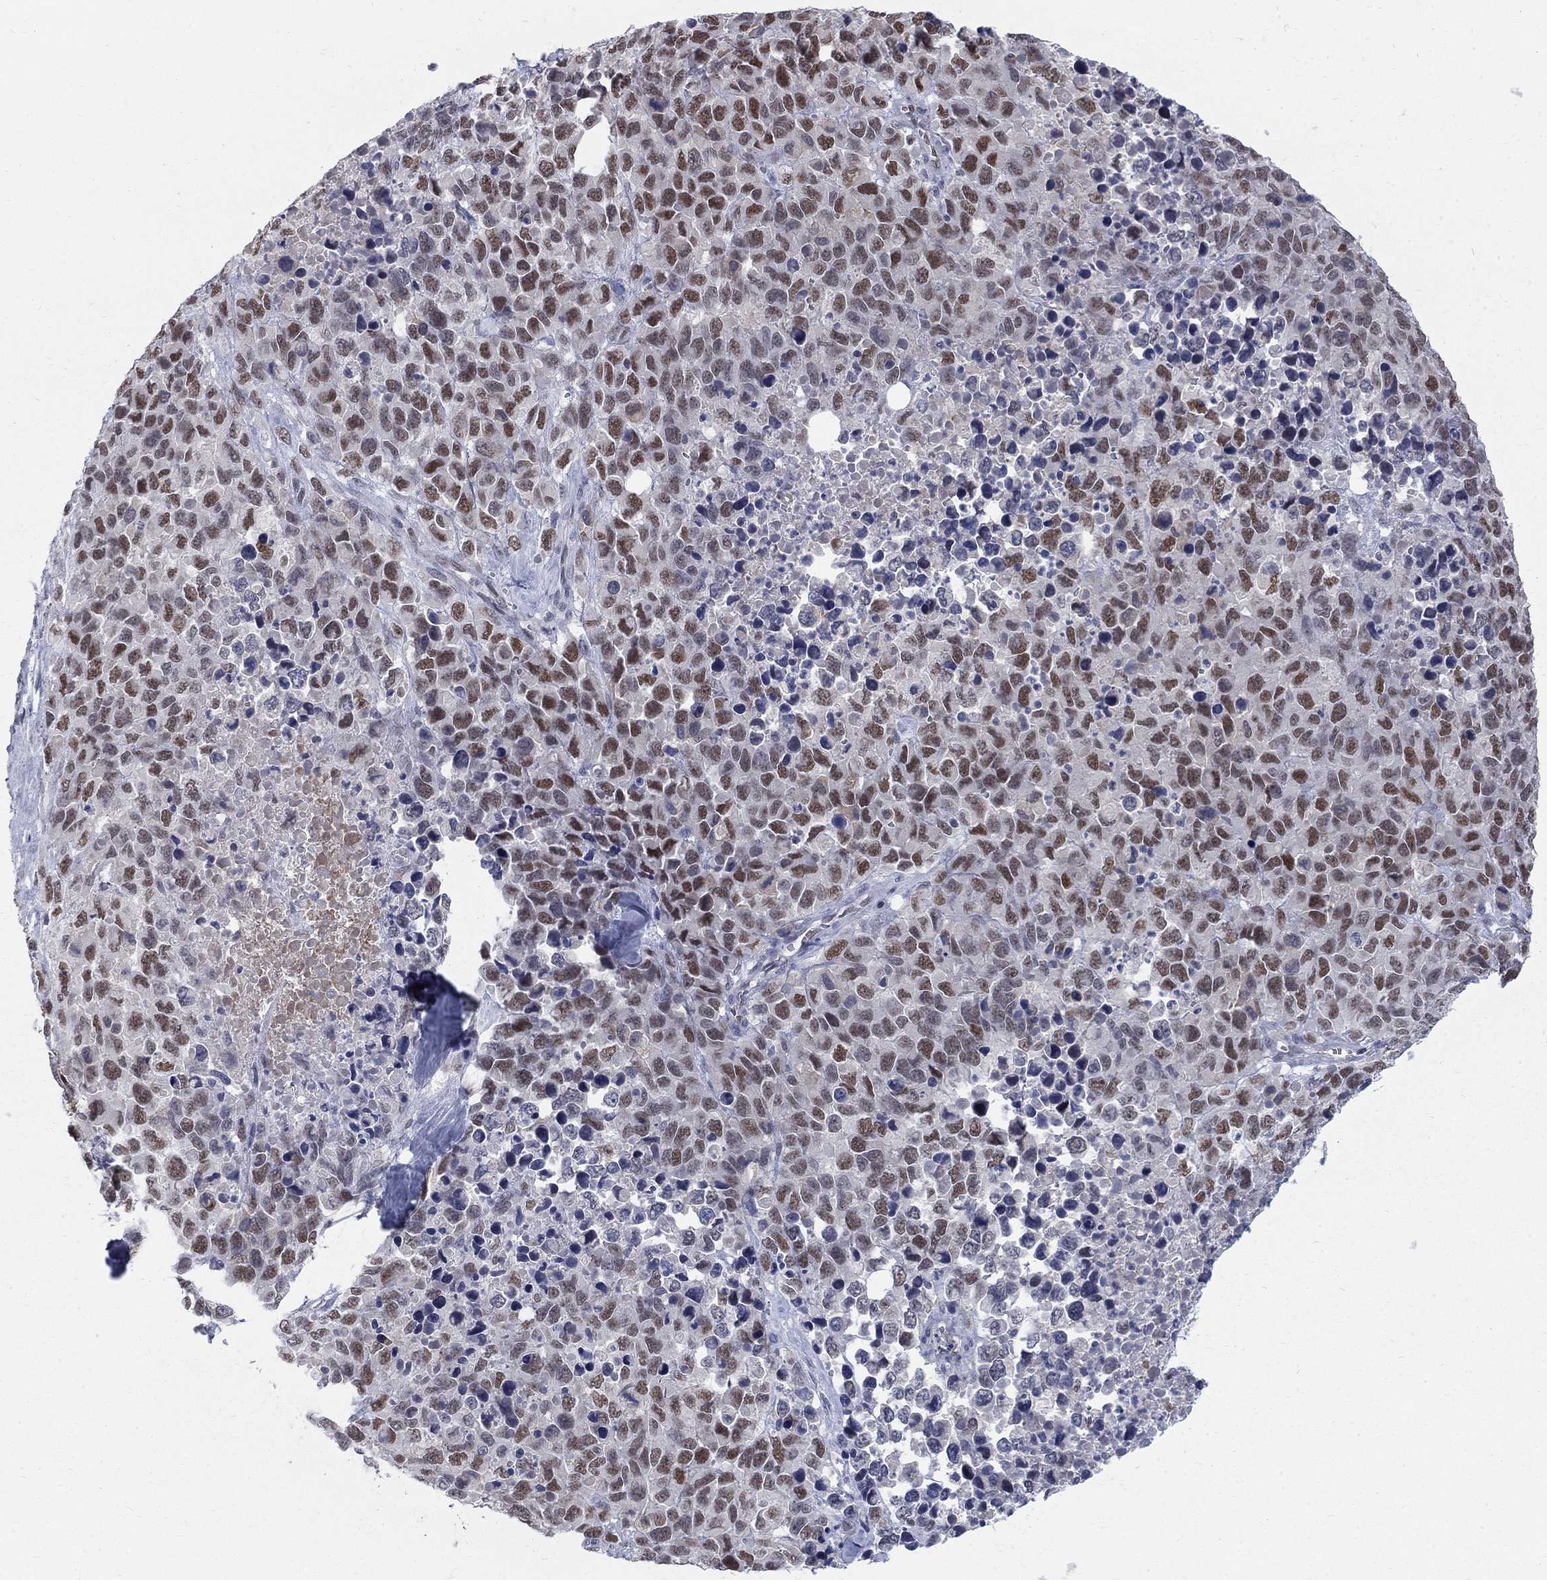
{"staining": {"intensity": "moderate", "quantity": "25%-75%", "location": "nuclear"}, "tissue": "melanoma", "cell_type": "Tumor cells", "image_type": "cancer", "snomed": [{"axis": "morphology", "description": "Malignant melanoma, Metastatic site"}, {"axis": "topography", "description": "Skin"}], "caption": "Tumor cells display moderate nuclear staining in about 25%-75% of cells in malignant melanoma (metastatic site).", "gene": "GCFC2", "patient": {"sex": "male", "age": 84}}